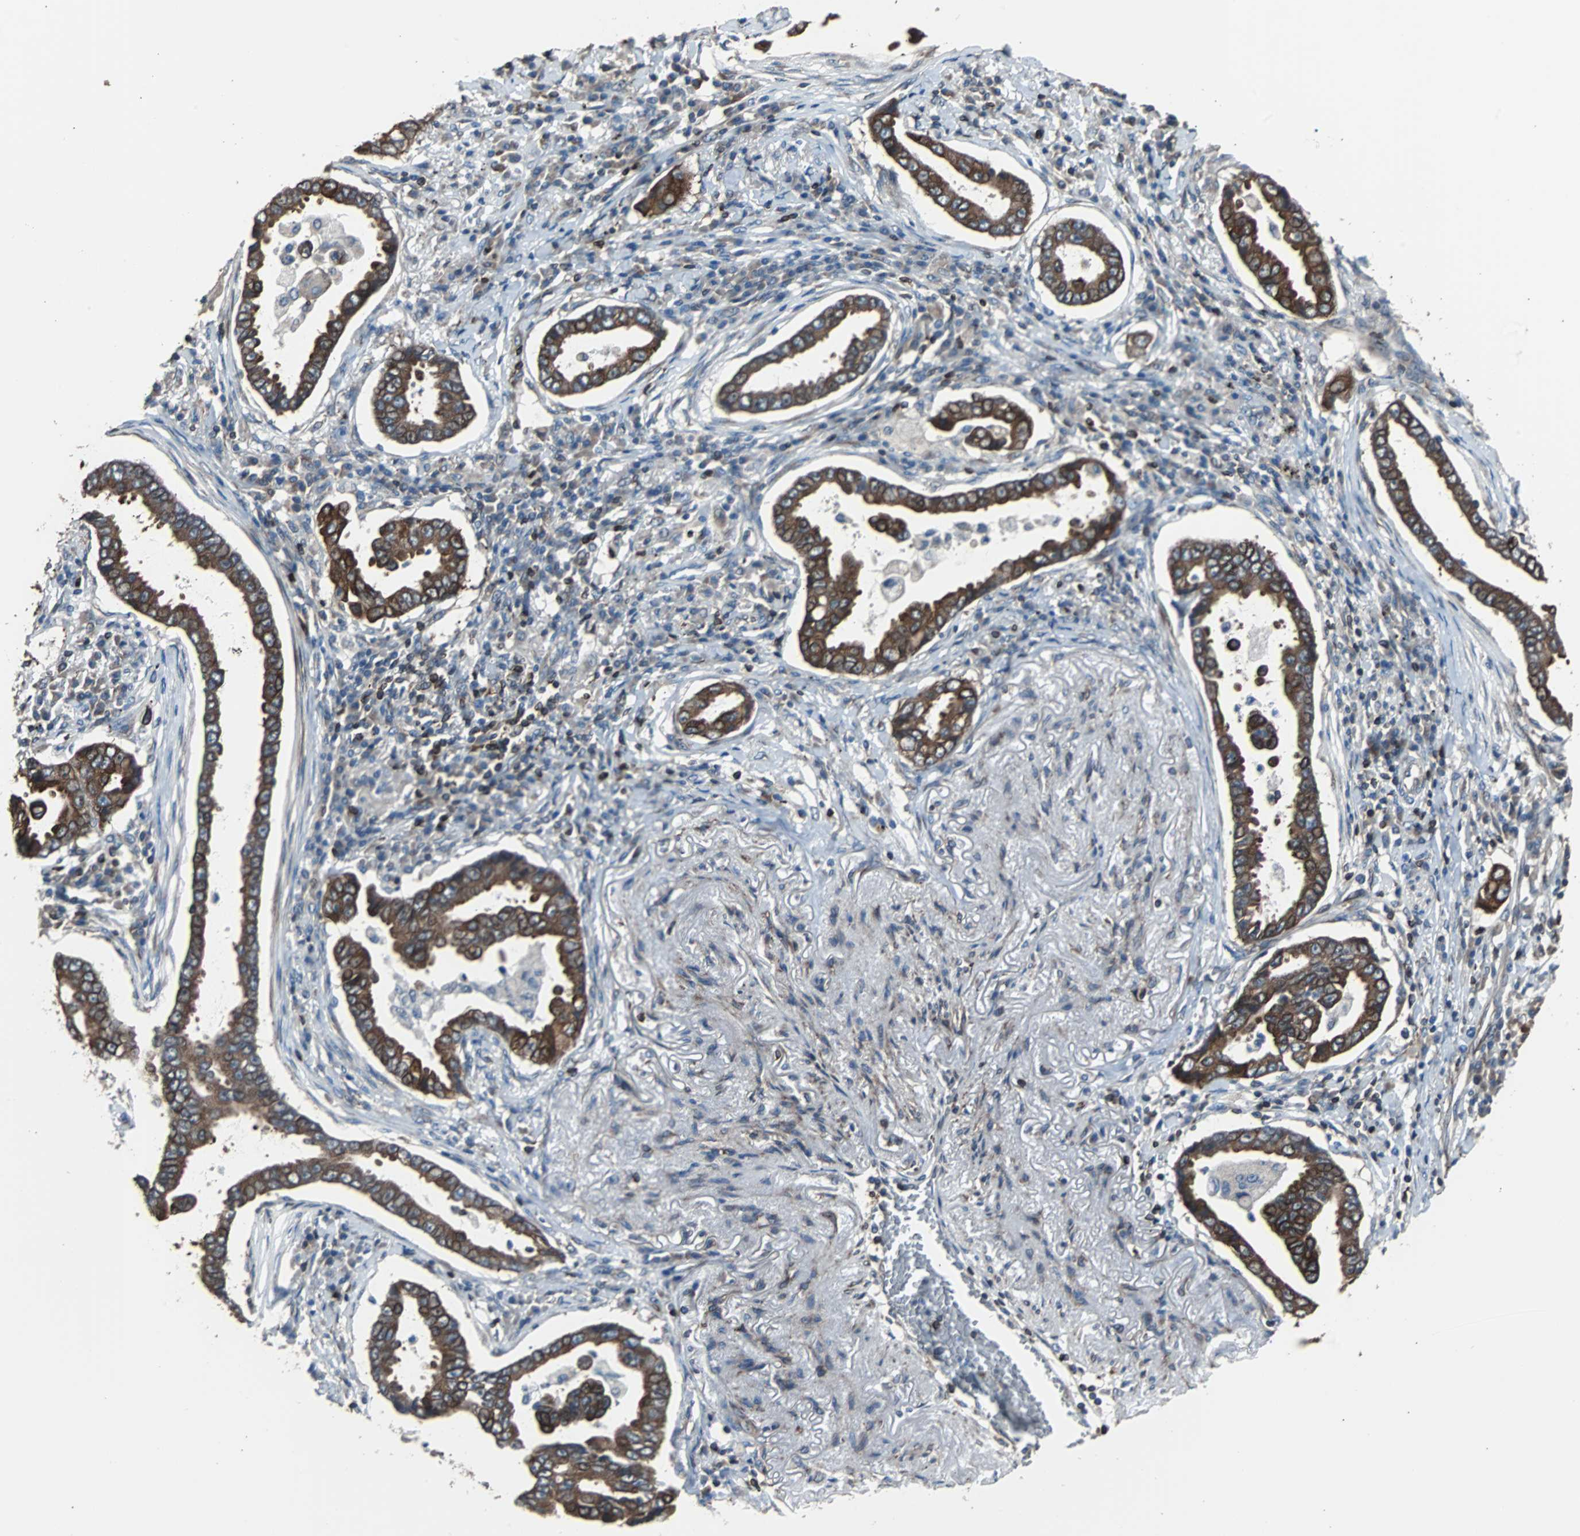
{"staining": {"intensity": "strong", "quantity": ">75%", "location": "cytoplasmic/membranous"}, "tissue": "lung cancer", "cell_type": "Tumor cells", "image_type": "cancer", "snomed": [{"axis": "morphology", "description": "Normal tissue, NOS"}, {"axis": "morphology", "description": "Inflammation, NOS"}, {"axis": "morphology", "description": "Adenocarcinoma, NOS"}, {"axis": "topography", "description": "Lung"}], "caption": "High-power microscopy captured an immunohistochemistry histopathology image of lung cancer, revealing strong cytoplasmic/membranous expression in about >75% of tumor cells.", "gene": "PBXIP1", "patient": {"sex": "female", "age": 64}}